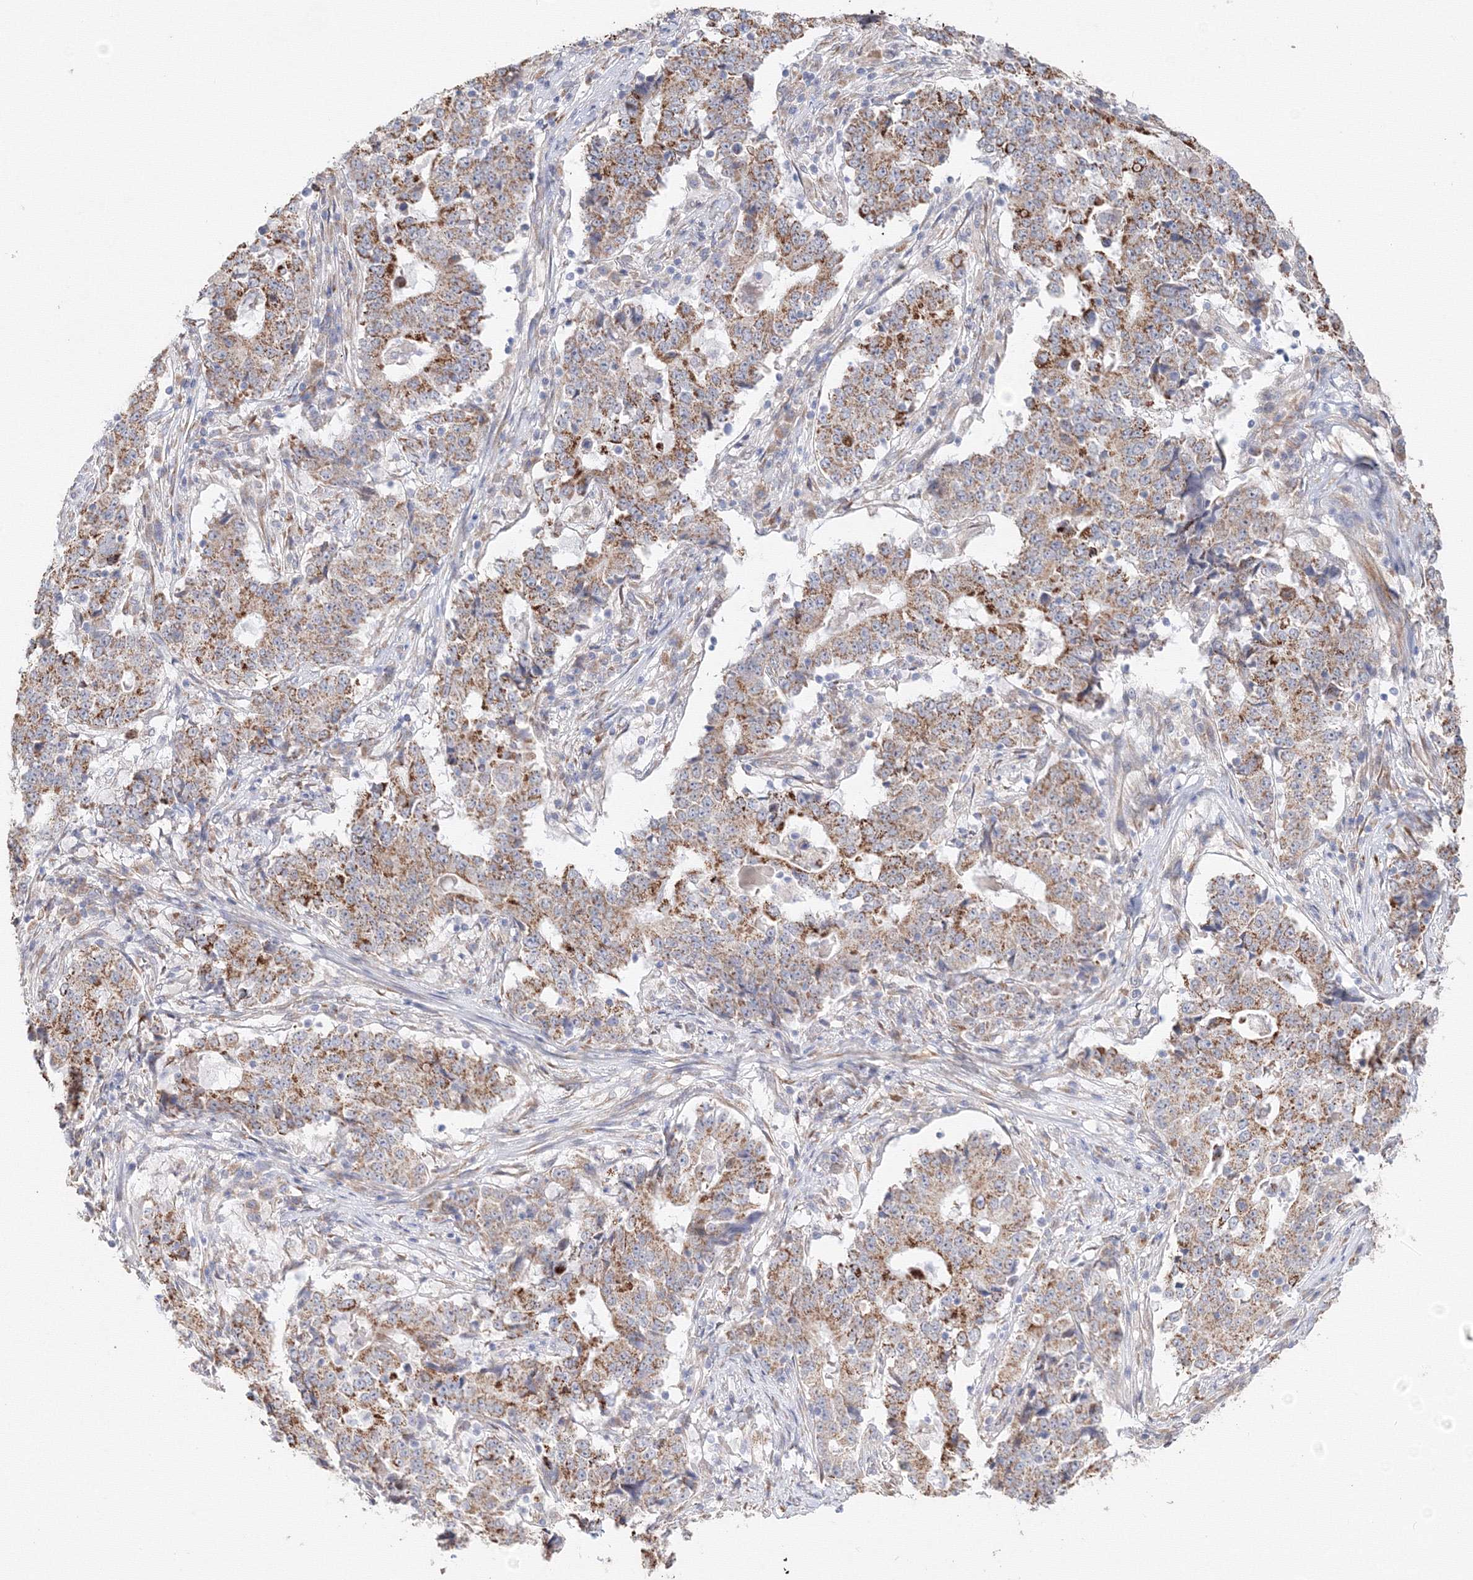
{"staining": {"intensity": "moderate", "quantity": ">75%", "location": "cytoplasmic/membranous"}, "tissue": "stomach cancer", "cell_type": "Tumor cells", "image_type": "cancer", "snomed": [{"axis": "morphology", "description": "Adenocarcinoma, NOS"}, {"axis": "topography", "description": "Stomach"}], "caption": "Protein staining of adenocarcinoma (stomach) tissue demonstrates moderate cytoplasmic/membranous expression in approximately >75% of tumor cells.", "gene": "DHRS12", "patient": {"sex": "male", "age": 59}}